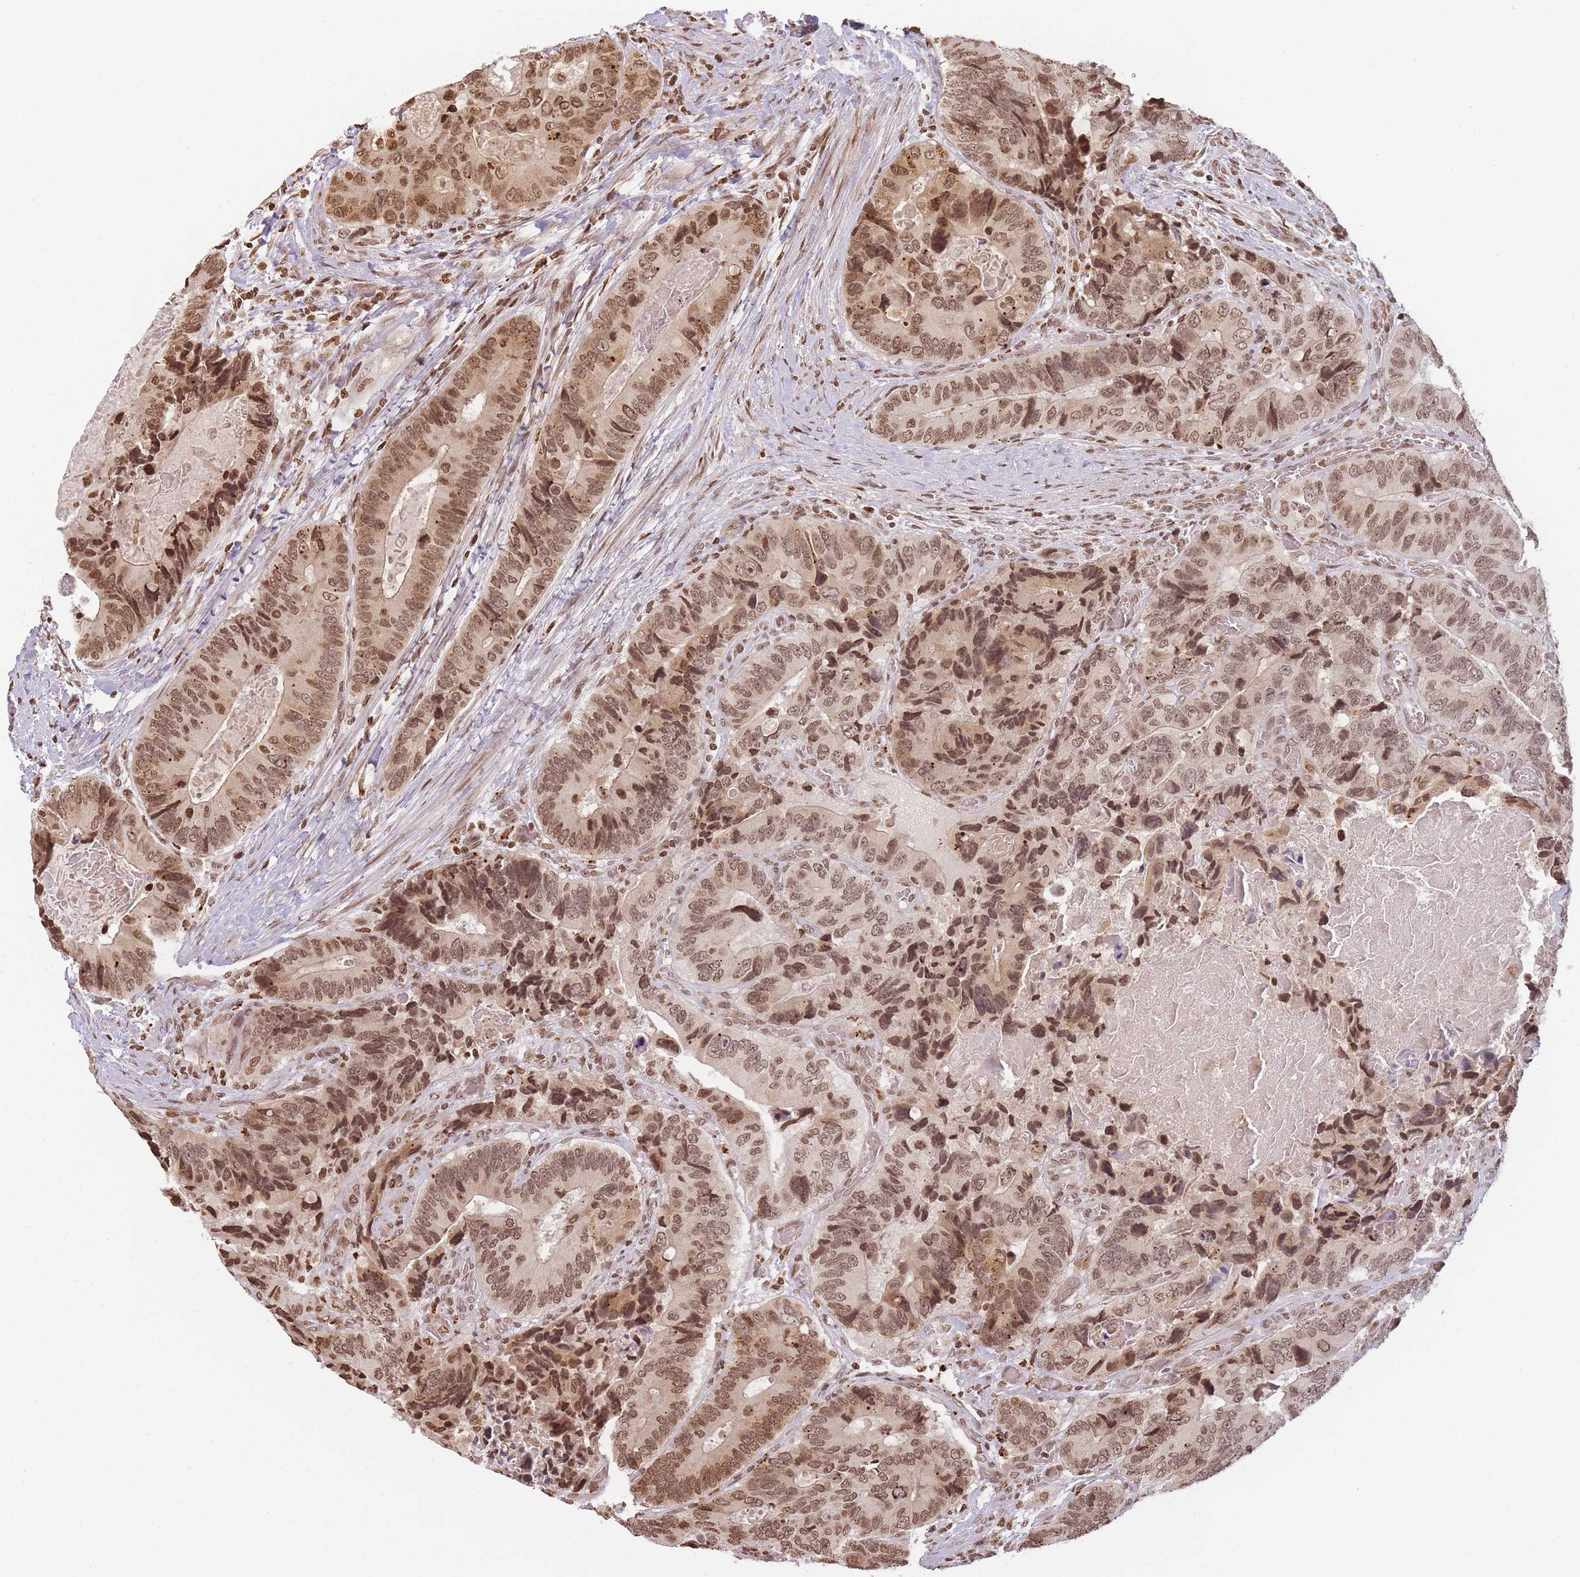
{"staining": {"intensity": "moderate", "quantity": ">75%", "location": "nuclear"}, "tissue": "colorectal cancer", "cell_type": "Tumor cells", "image_type": "cancer", "snomed": [{"axis": "morphology", "description": "Adenocarcinoma, NOS"}, {"axis": "topography", "description": "Colon"}], "caption": "Colorectal cancer stained with DAB immunohistochemistry displays medium levels of moderate nuclear expression in about >75% of tumor cells.", "gene": "WWTR1", "patient": {"sex": "male", "age": 84}}